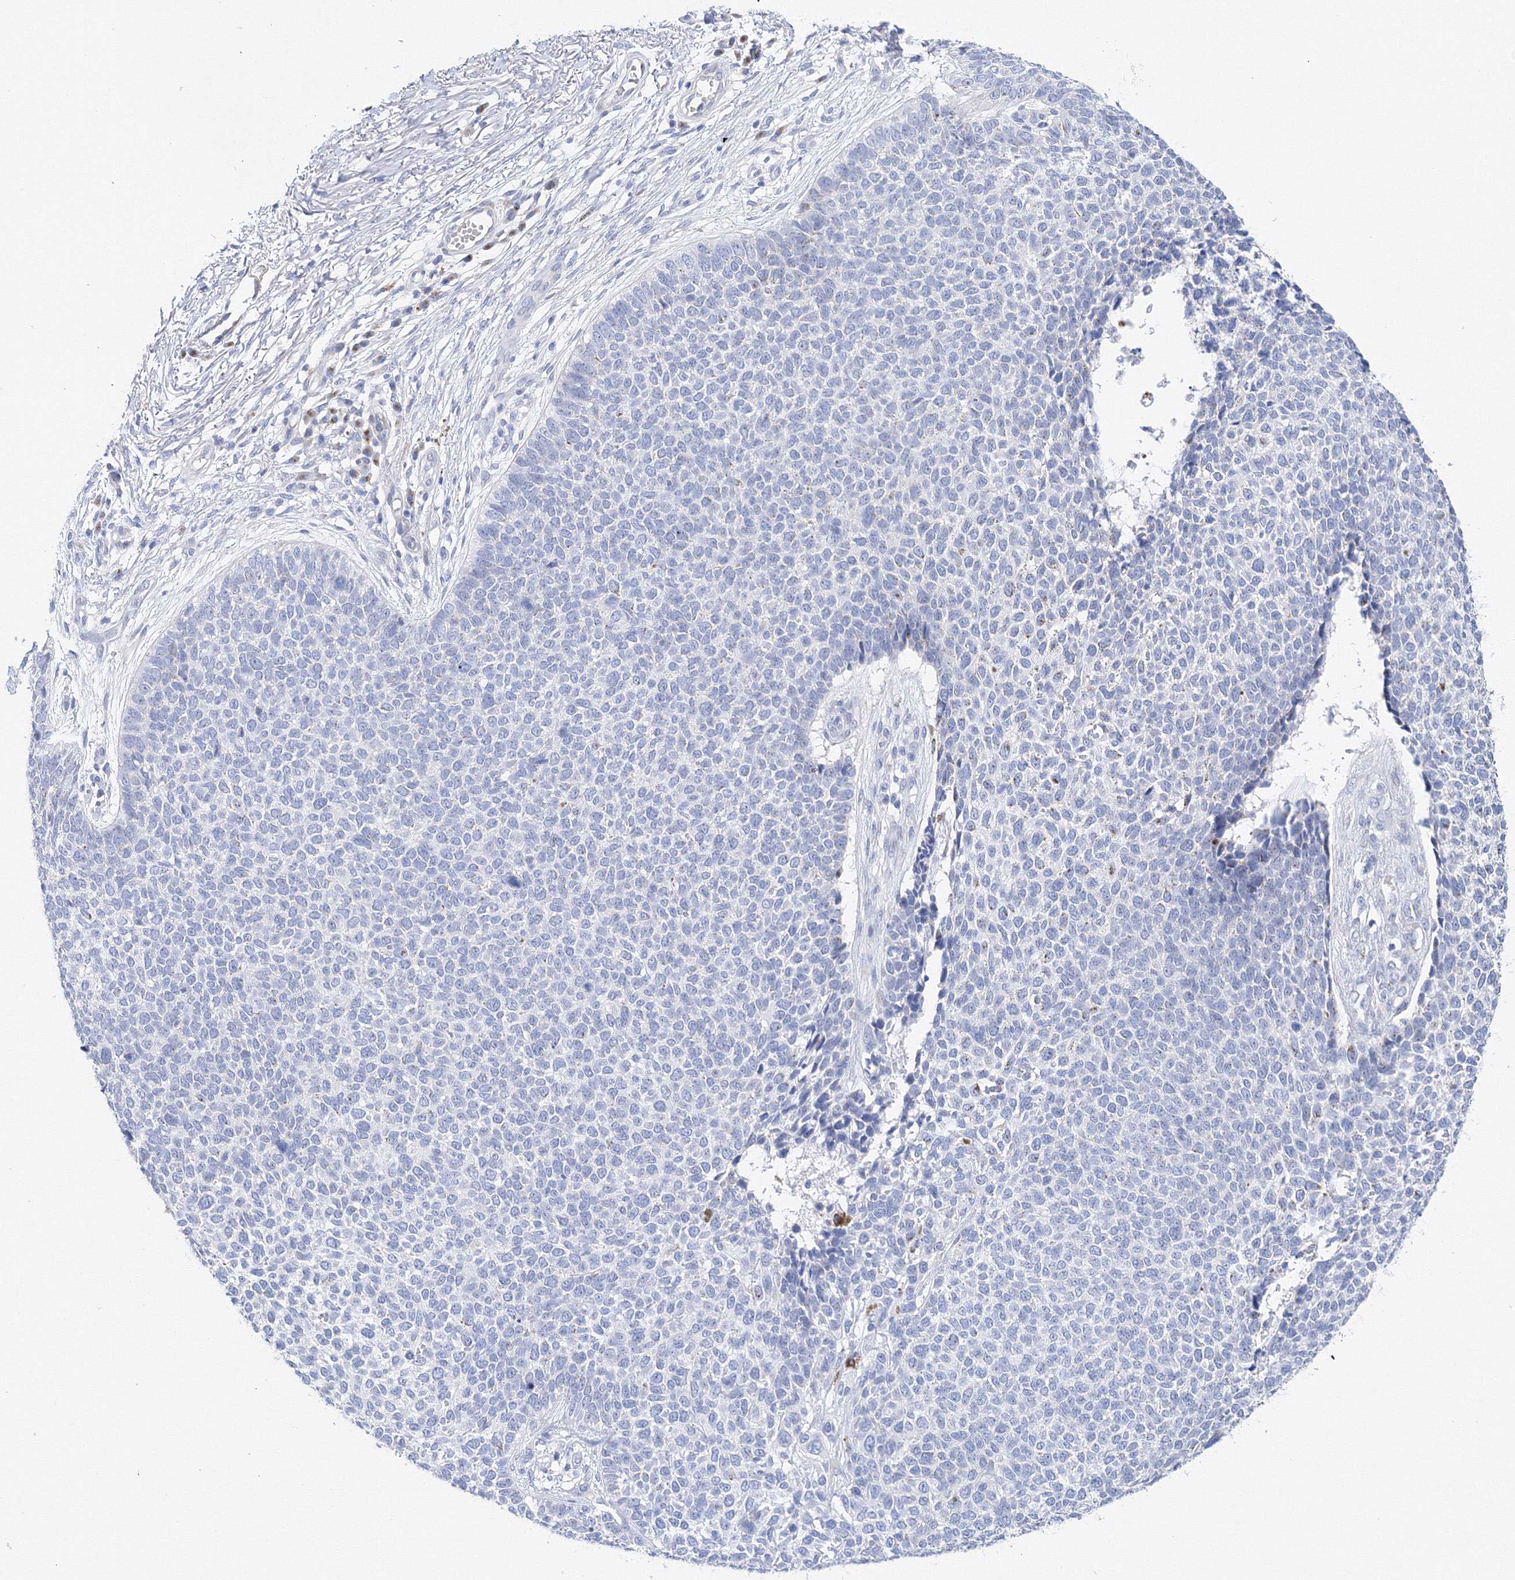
{"staining": {"intensity": "negative", "quantity": "none", "location": "none"}, "tissue": "skin cancer", "cell_type": "Tumor cells", "image_type": "cancer", "snomed": [{"axis": "morphology", "description": "Basal cell carcinoma"}, {"axis": "topography", "description": "Skin"}], "caption": "IHC micrograph of basal cell carcinoma (skin) stained for a protein (brown), which exhibits no expression in tumor cells.", "gene": "TAMM41", "patient": {"sex": "female", "age": 84}}